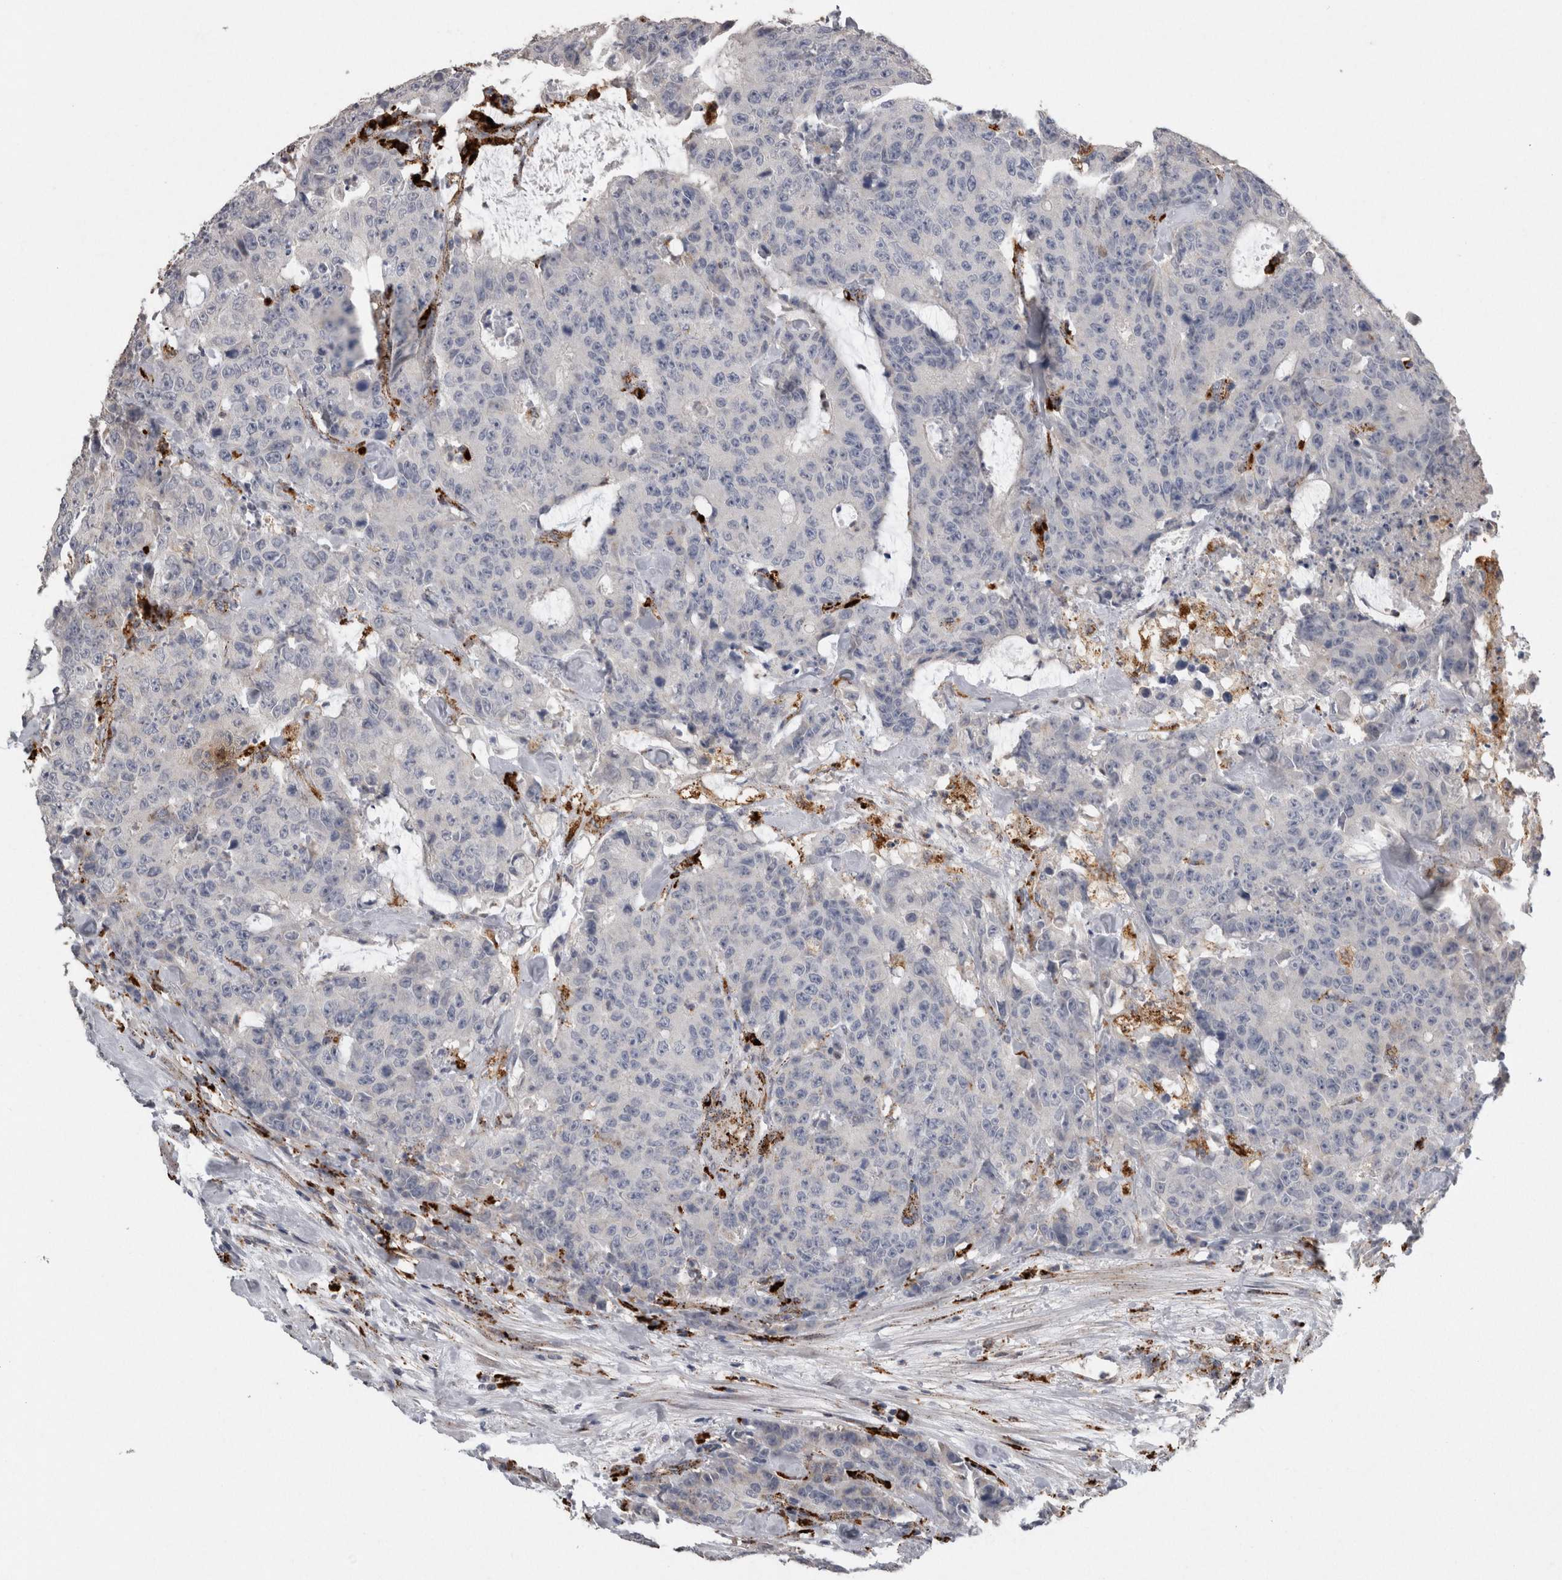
{"staining": {"intensity": "negative", "quantity": "none", "location": "none"}, "tissue": "colorectal cancer", "cell_type": "Tumor cells", "image_type": "cancer", "snomed": [{"axis": "morphology", "description": "Adenocarcinoma, NOS"}, {"axis": "topography", "description": "Colon"}], "caption": "An image of human colorectal cancer is negative for staining in tumor cells. (Brightfield microscopy of DAB (3,3'-diaminobenzidine) IHC at high magnification).", "gene": "CTSZ", "patient": {"sex": "female", "age": 86}}